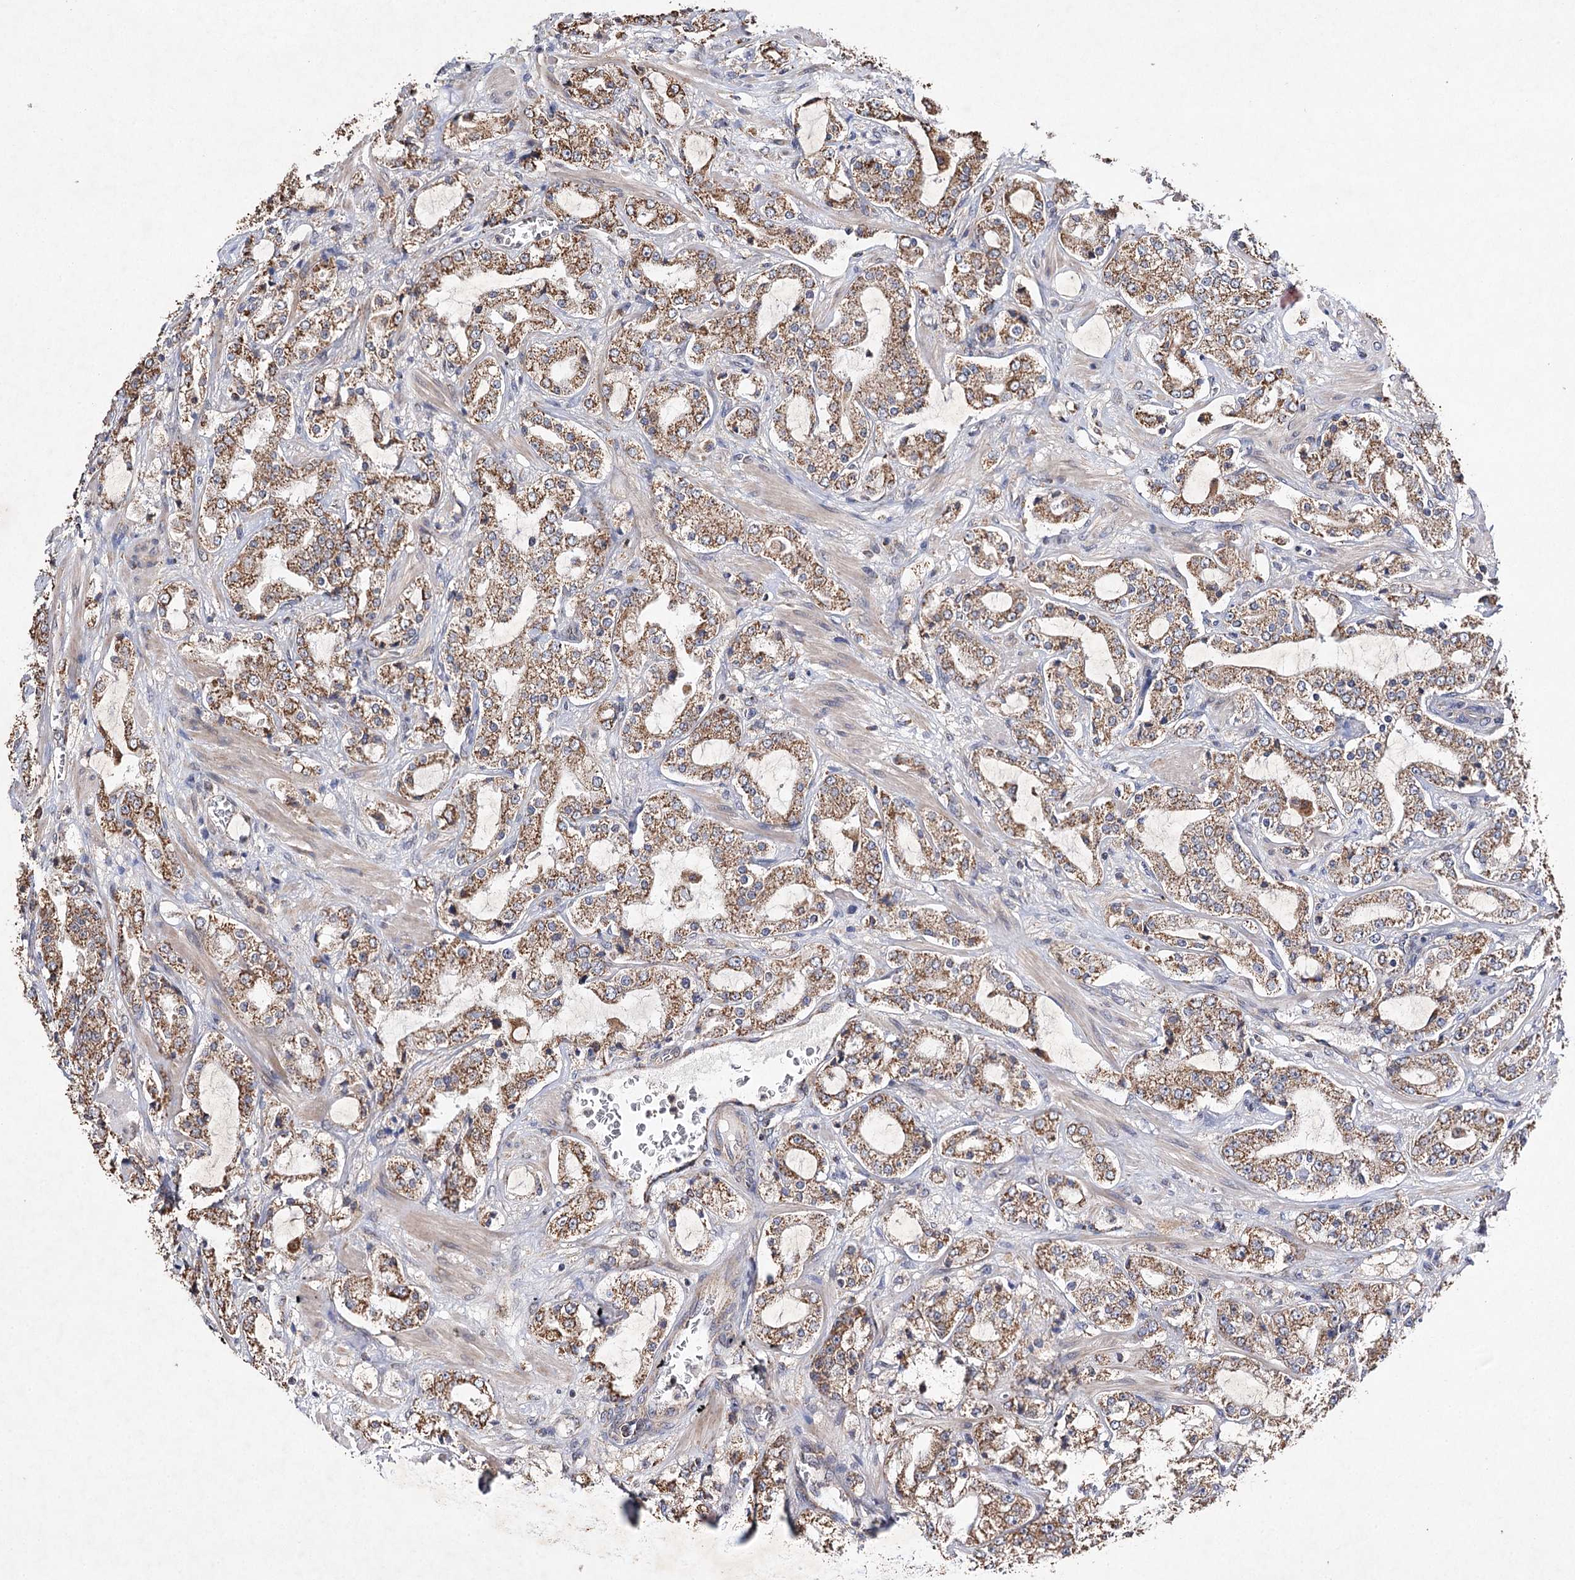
{"staining": {"intensity": "moderate", "quantity": ">75%", "location": "cytoplasmic/membranous"}, "tissue": "prostate cancer", "cell_type": "Tumor cells", "image_type": "cancer", "snomed": [{"axis": "morphology", "description": "Adenocarcinoma, High grade"}, {"axis": "topography", "description": "Prostate"}], "caption": "Protein expression by immunohistochemistry (IHC) shows moderate cytoplasmic/membranous expression in approximately >75% of tumor cells in high-grade adenocarcinoma (prostate).", "gene": "PIK3CB", "patient": {"sex": "male", "age": 64}}